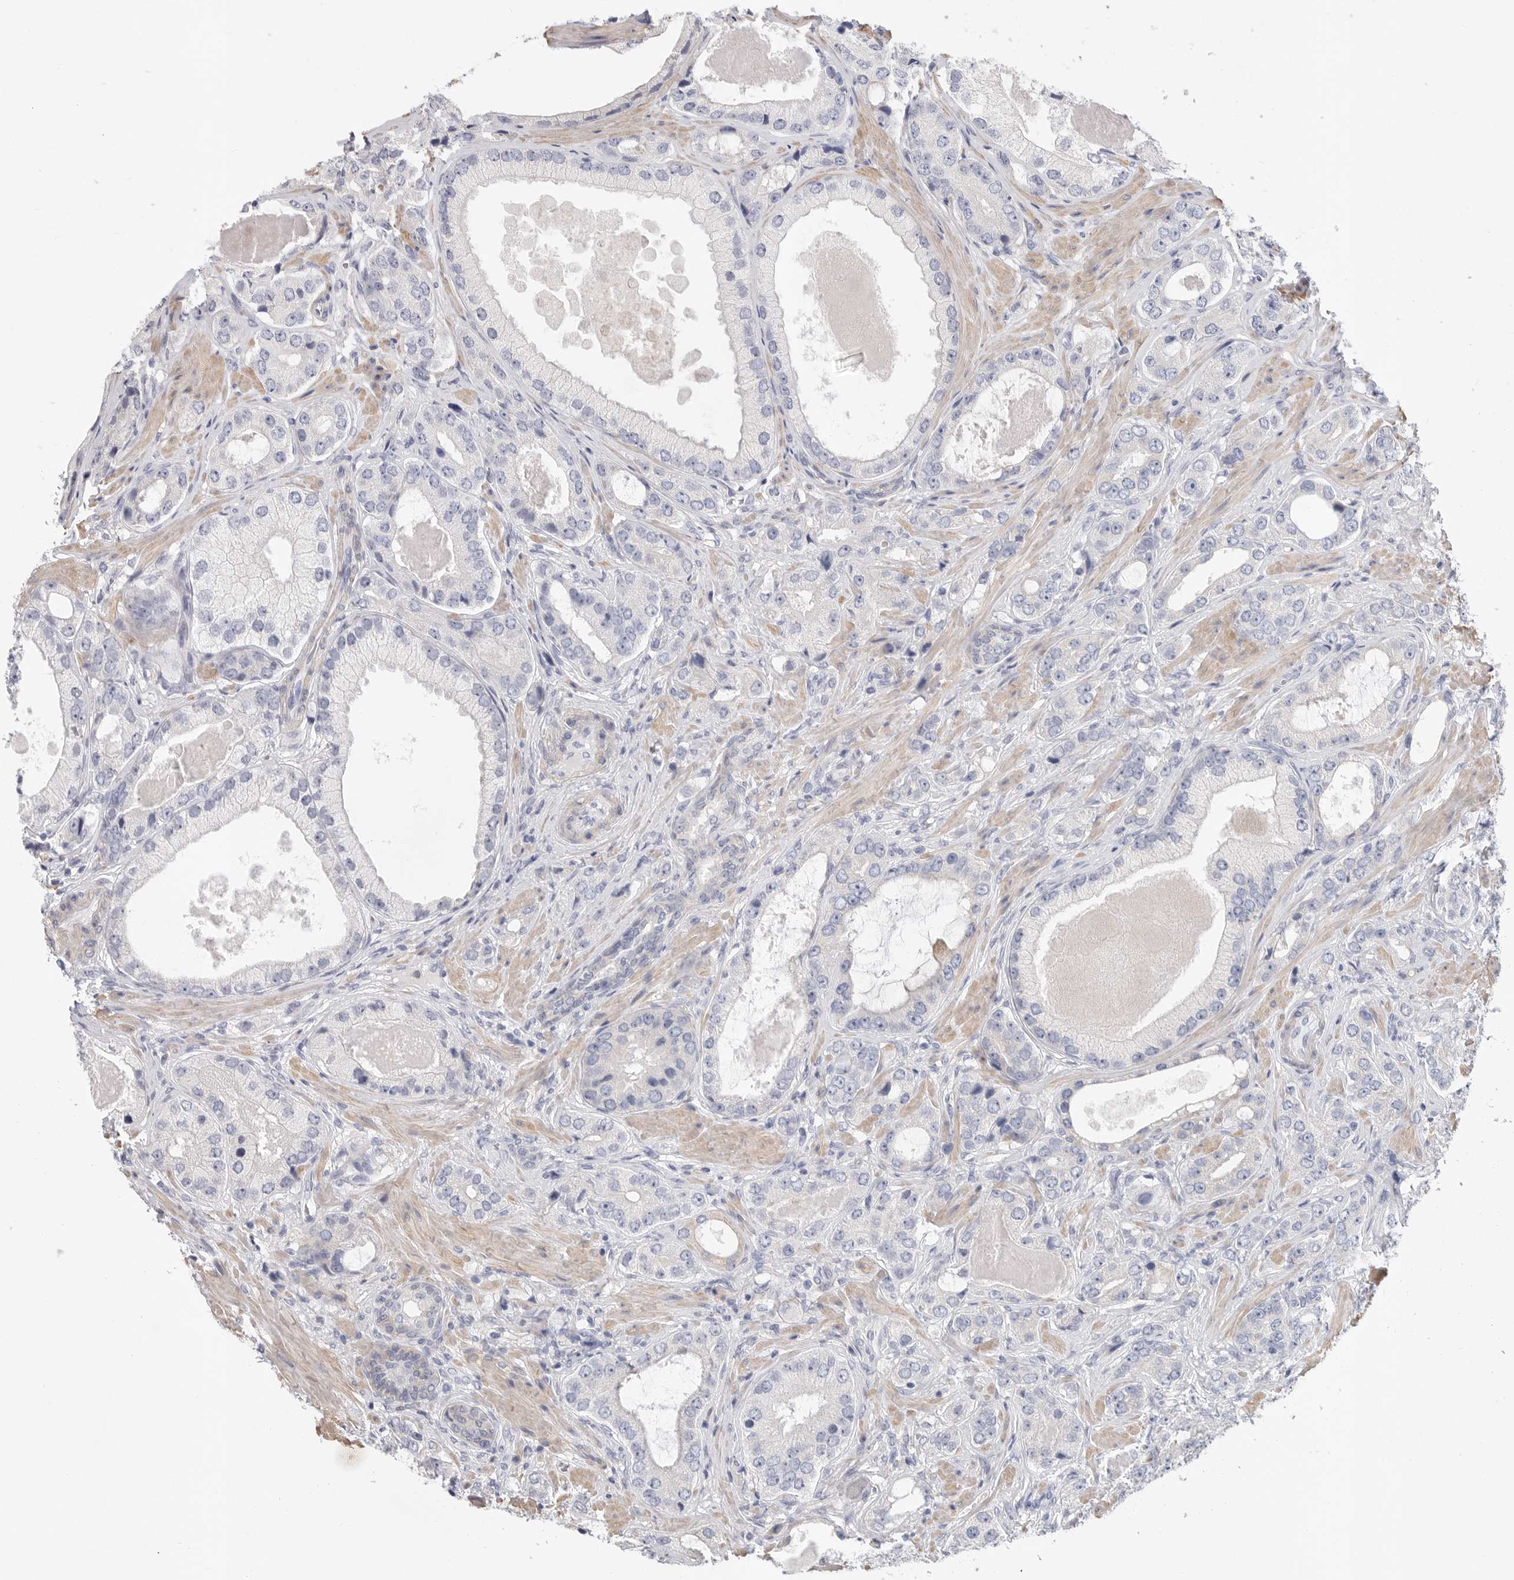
{"staining": {"intensity": "negative", "quantity": "none", "location": "none"}, "tissue": "prostate cancer", "cell_type": "Tumor cells", "image_type": "cancer", "snomed": [{"axis": "morphology", "description": "Normal tissue, NOS"}, {"axis": "morphology", "description": "Adenocarcinoma, High grade"}, {"axis": "topography", "description": "Prostate"}, {"axis": "topography", "description": "Peripheral nerve tissue"}], "caption": "Immunohistochemical staining of prostate cancer (high-grade adenocarcinoma) reveals no significant staining in tumor cells.", "gene": "CAMK2B", "patient": {"sex": "male", "age": 59}}